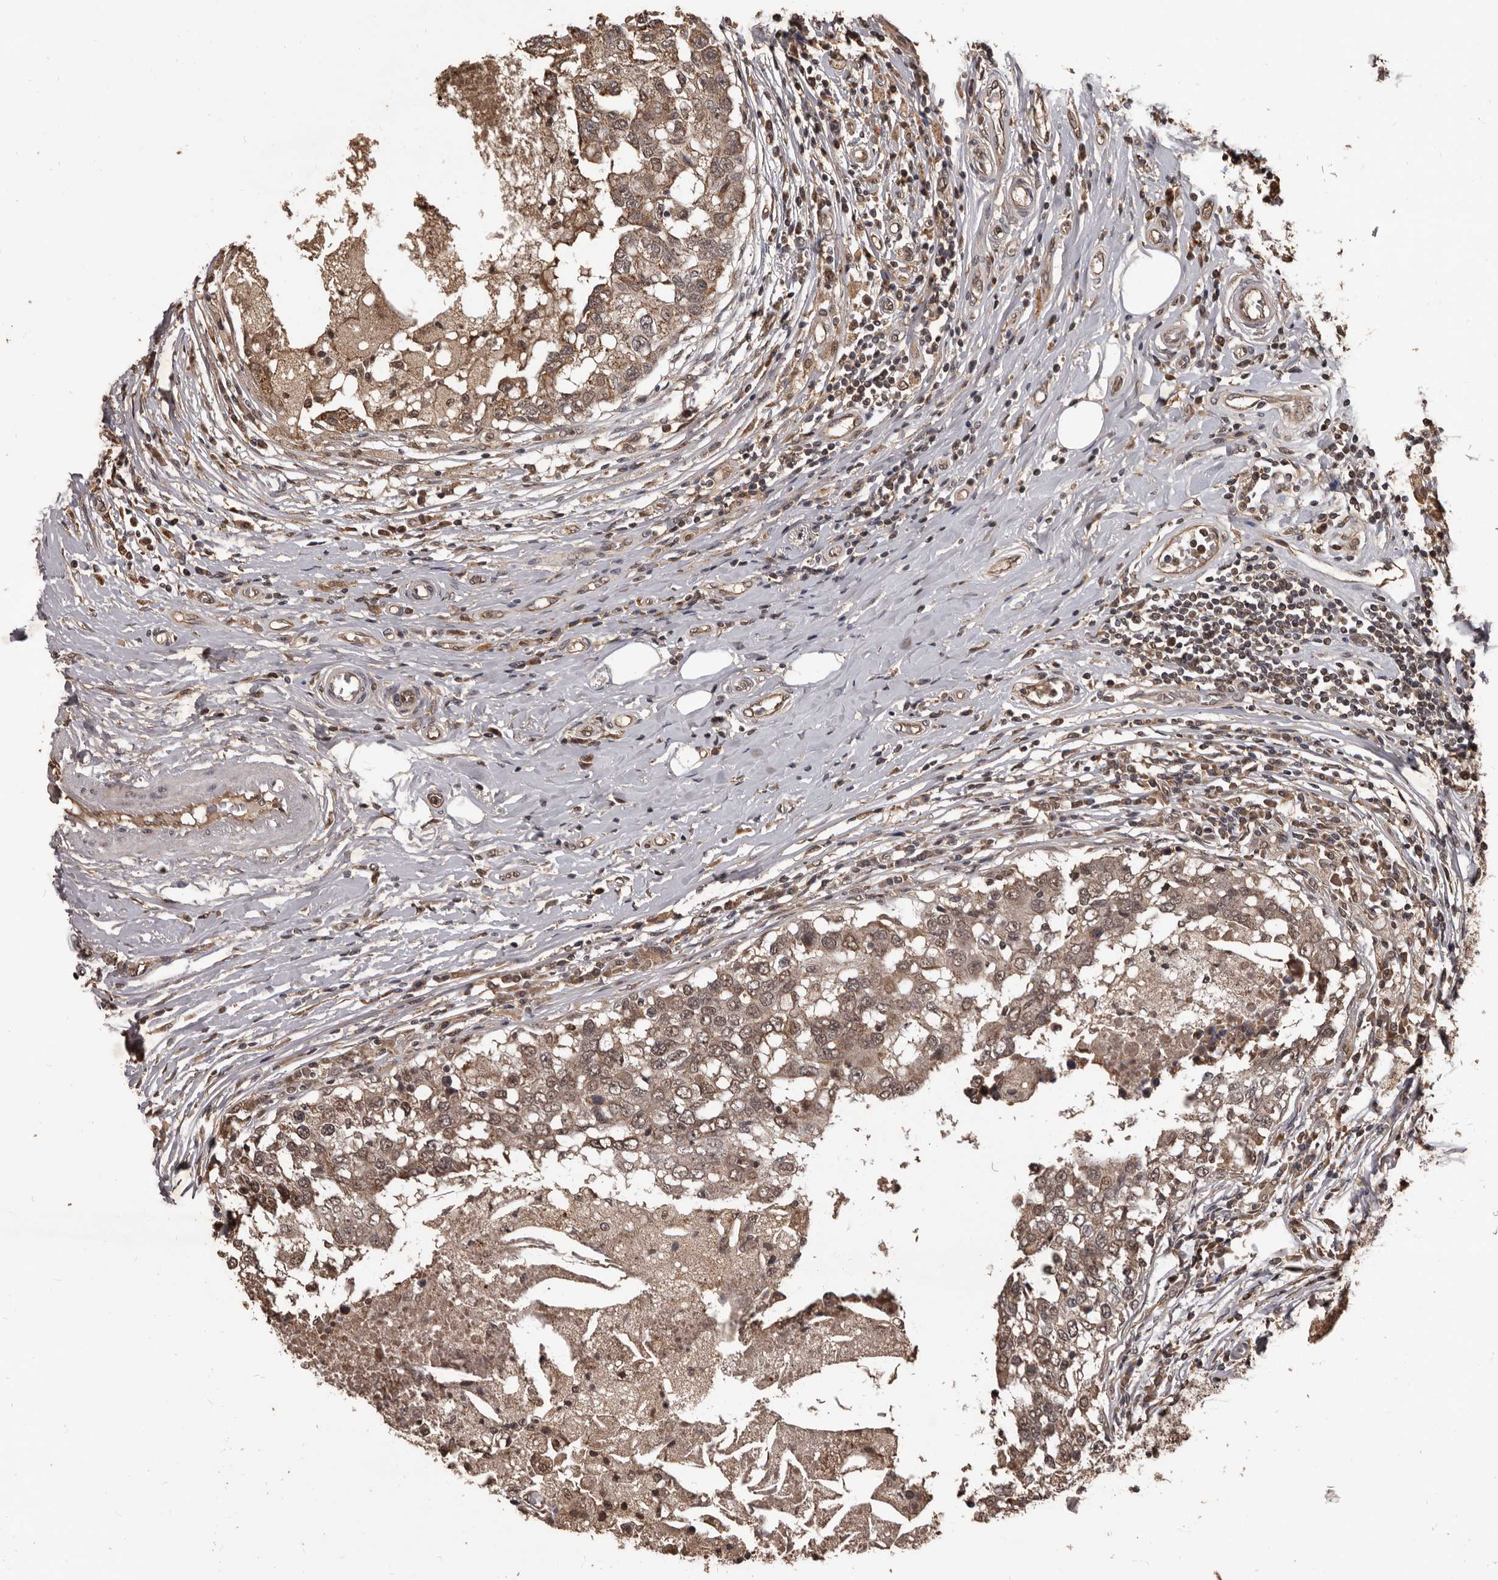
{"staining": {"intensity": "weak", "quantity": ">75%", "location": "cytoplasmic/membranous,nuclear"}, "tissue": "breast cancer", "cell_type": "Tumor cells", "image_type": "cancer", "snomed": [{"axis": "morphology", "description": "Duct carcinoma"}, {"axis": "topography", "description": "Breast"}], "caption": "High-power microscopy captured an IHC photomicrograph of breast cancer (invasive ductal carcinoma), revealing weak cytoplasmic/membranous and nuclear staining in about >75% of tumor cells.", "gene": "AHR", "patient": {"sex": "female", "age": 27}}